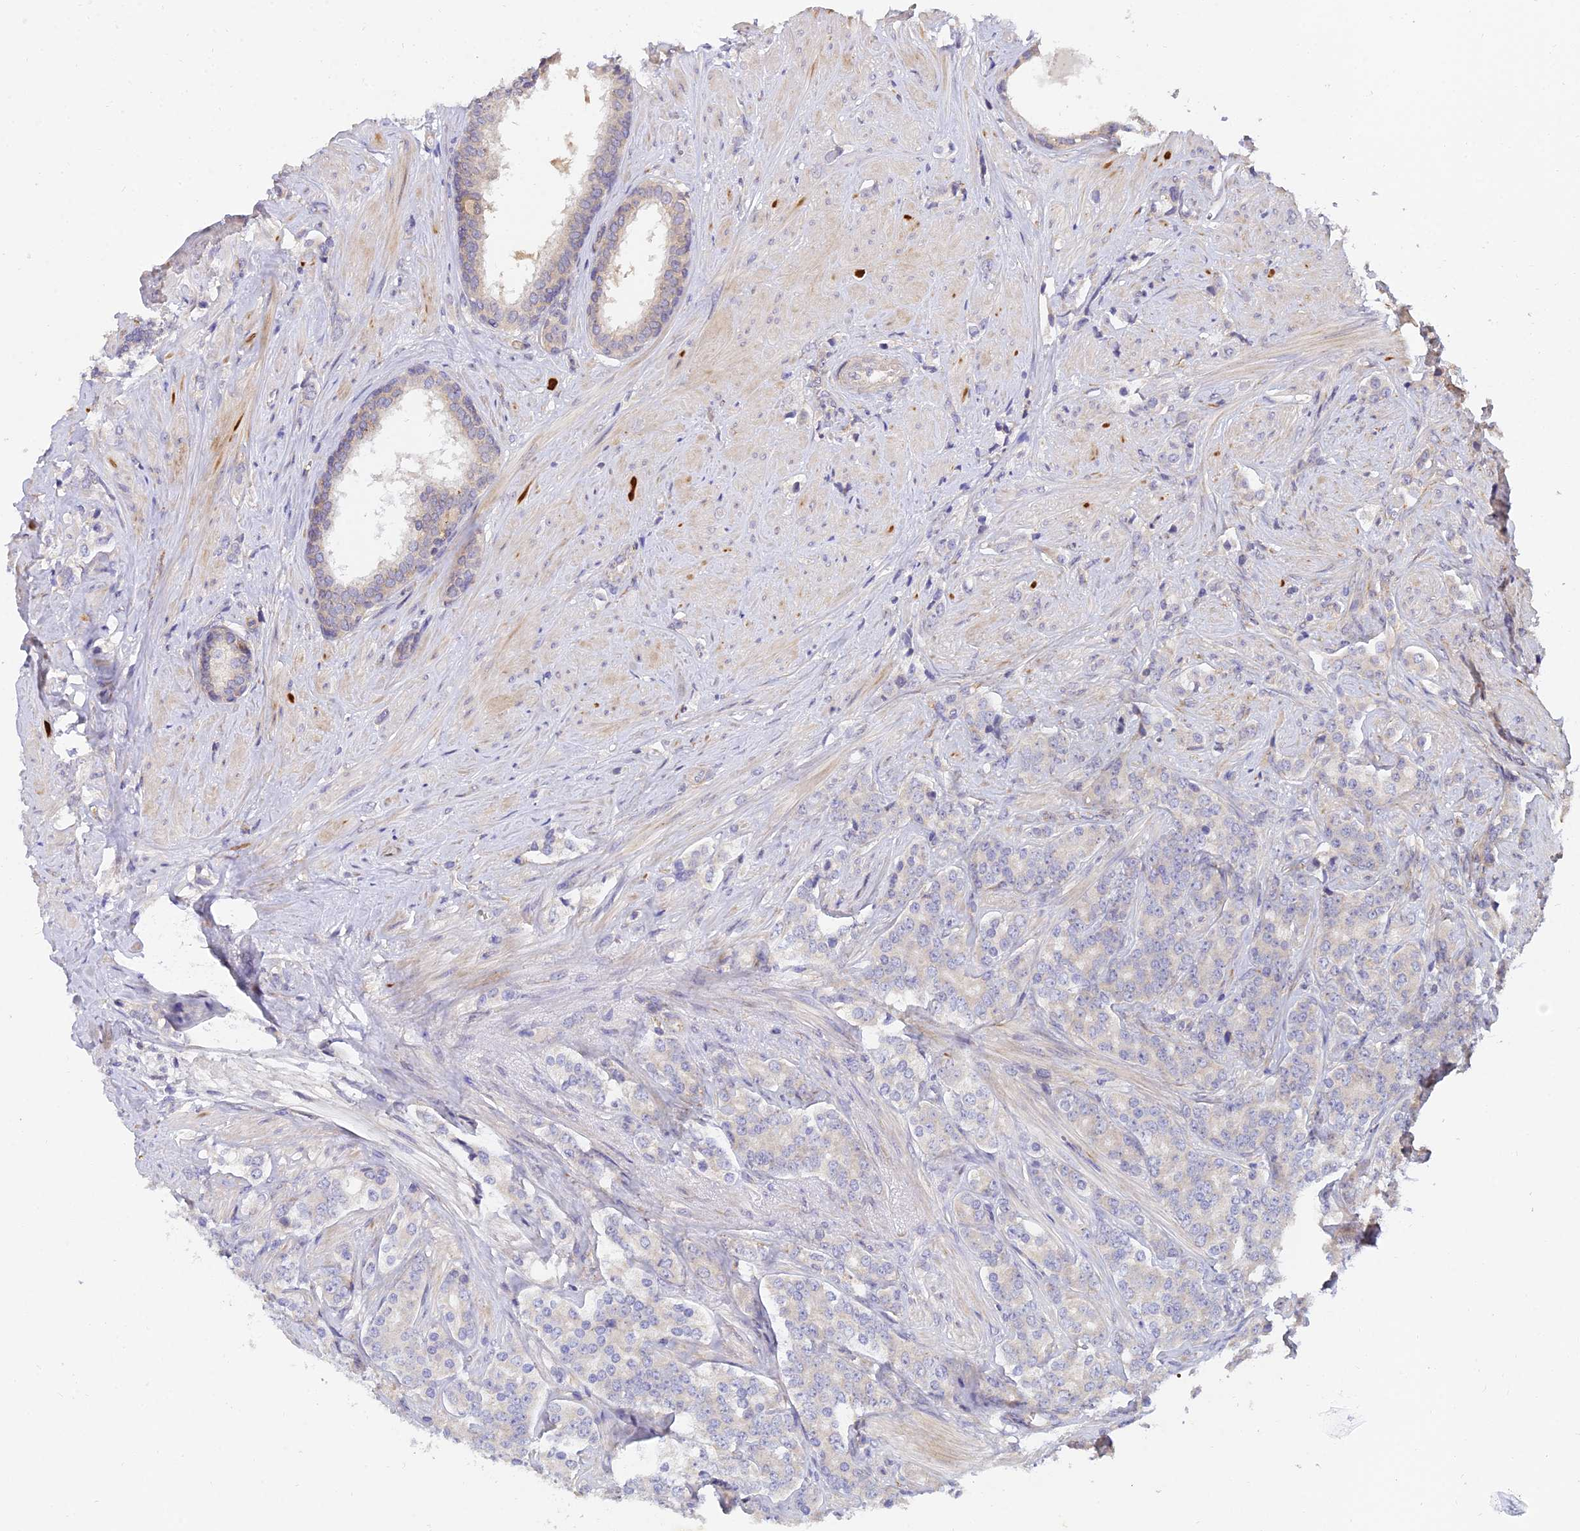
{"staining": {"intensity": "negative", "quantity": "none", "location": "none"}, "tissue": "prostate cancer", "cell_type": "Tumor cells", "image_type": "cancer", "snomed": [{"axis": "morphology", "description": "Adenocarcinoma, High grade"}, {"axis": "topography", "description": "Prostate"}], "caption": "Prostate cancer (high-grade adenocarcinoma) was stained to show a protein in brown. There is no significant positivity in tumor cells.", "gene": "ARL8B", "patient": {"sex": "male", "age": 62}}